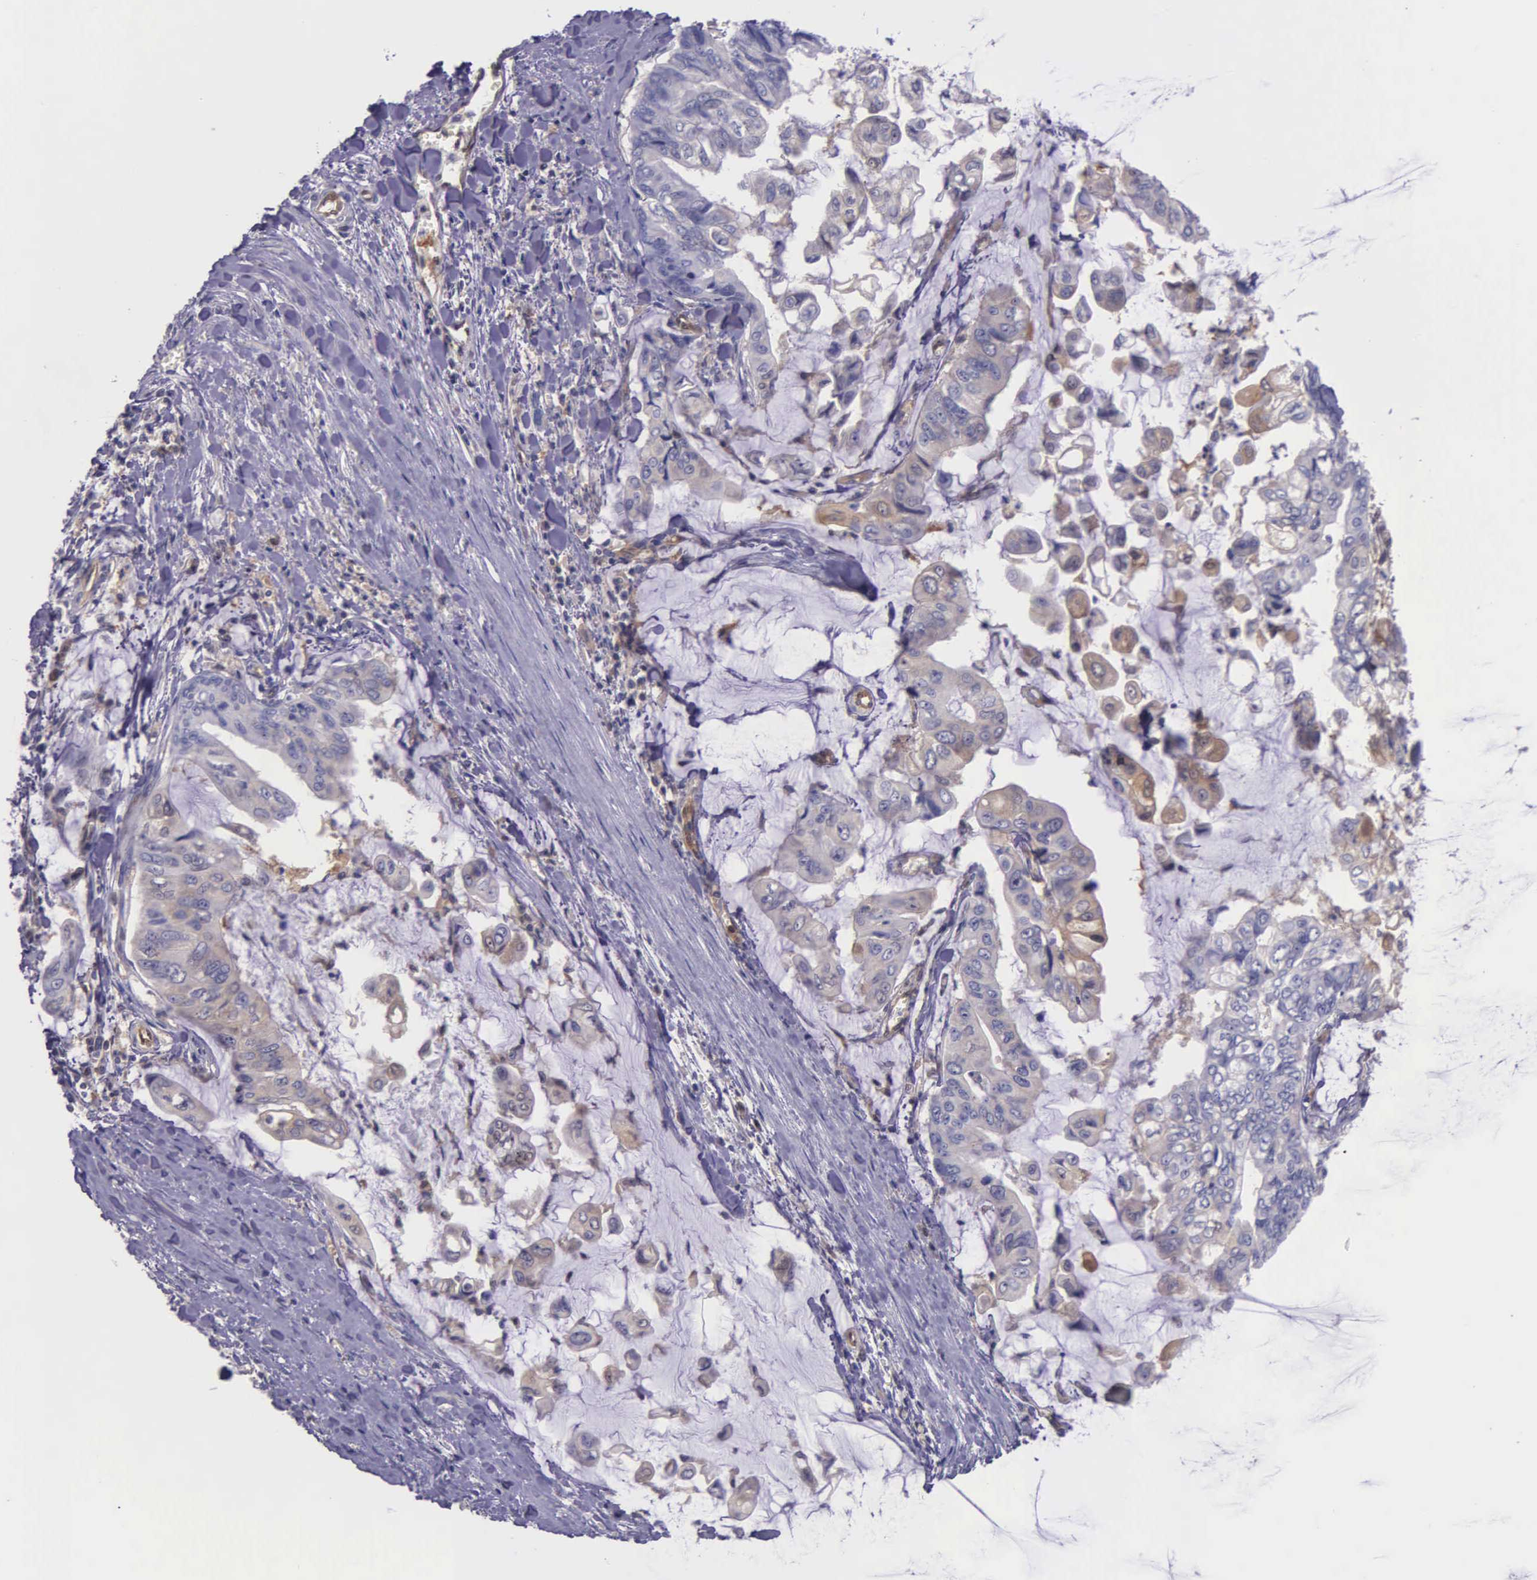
{"staining": {"intensity": "weak", "quantity": ">75%", "location": "cytoplasmic/membranous"}, "tissue": "stomach cancer", "cell_type": "Tumor cells", "image_type": "cancer", "snomed": [{"axis": "morphology", "description": "Adenocarcinoma, NOS"}, {"axis": "topography", "description": "Stomach, upper"}], "caption": "A high-resolution histopathology image shows immunohistochemistry (IHC) staining of adenocarcinoma (stomach), which shows weak cytoplasmic/membranous staining in approximately >75% of tumor cells.", "gene": "GMPR2", "patient": {"sex": "male", "age": 80}}